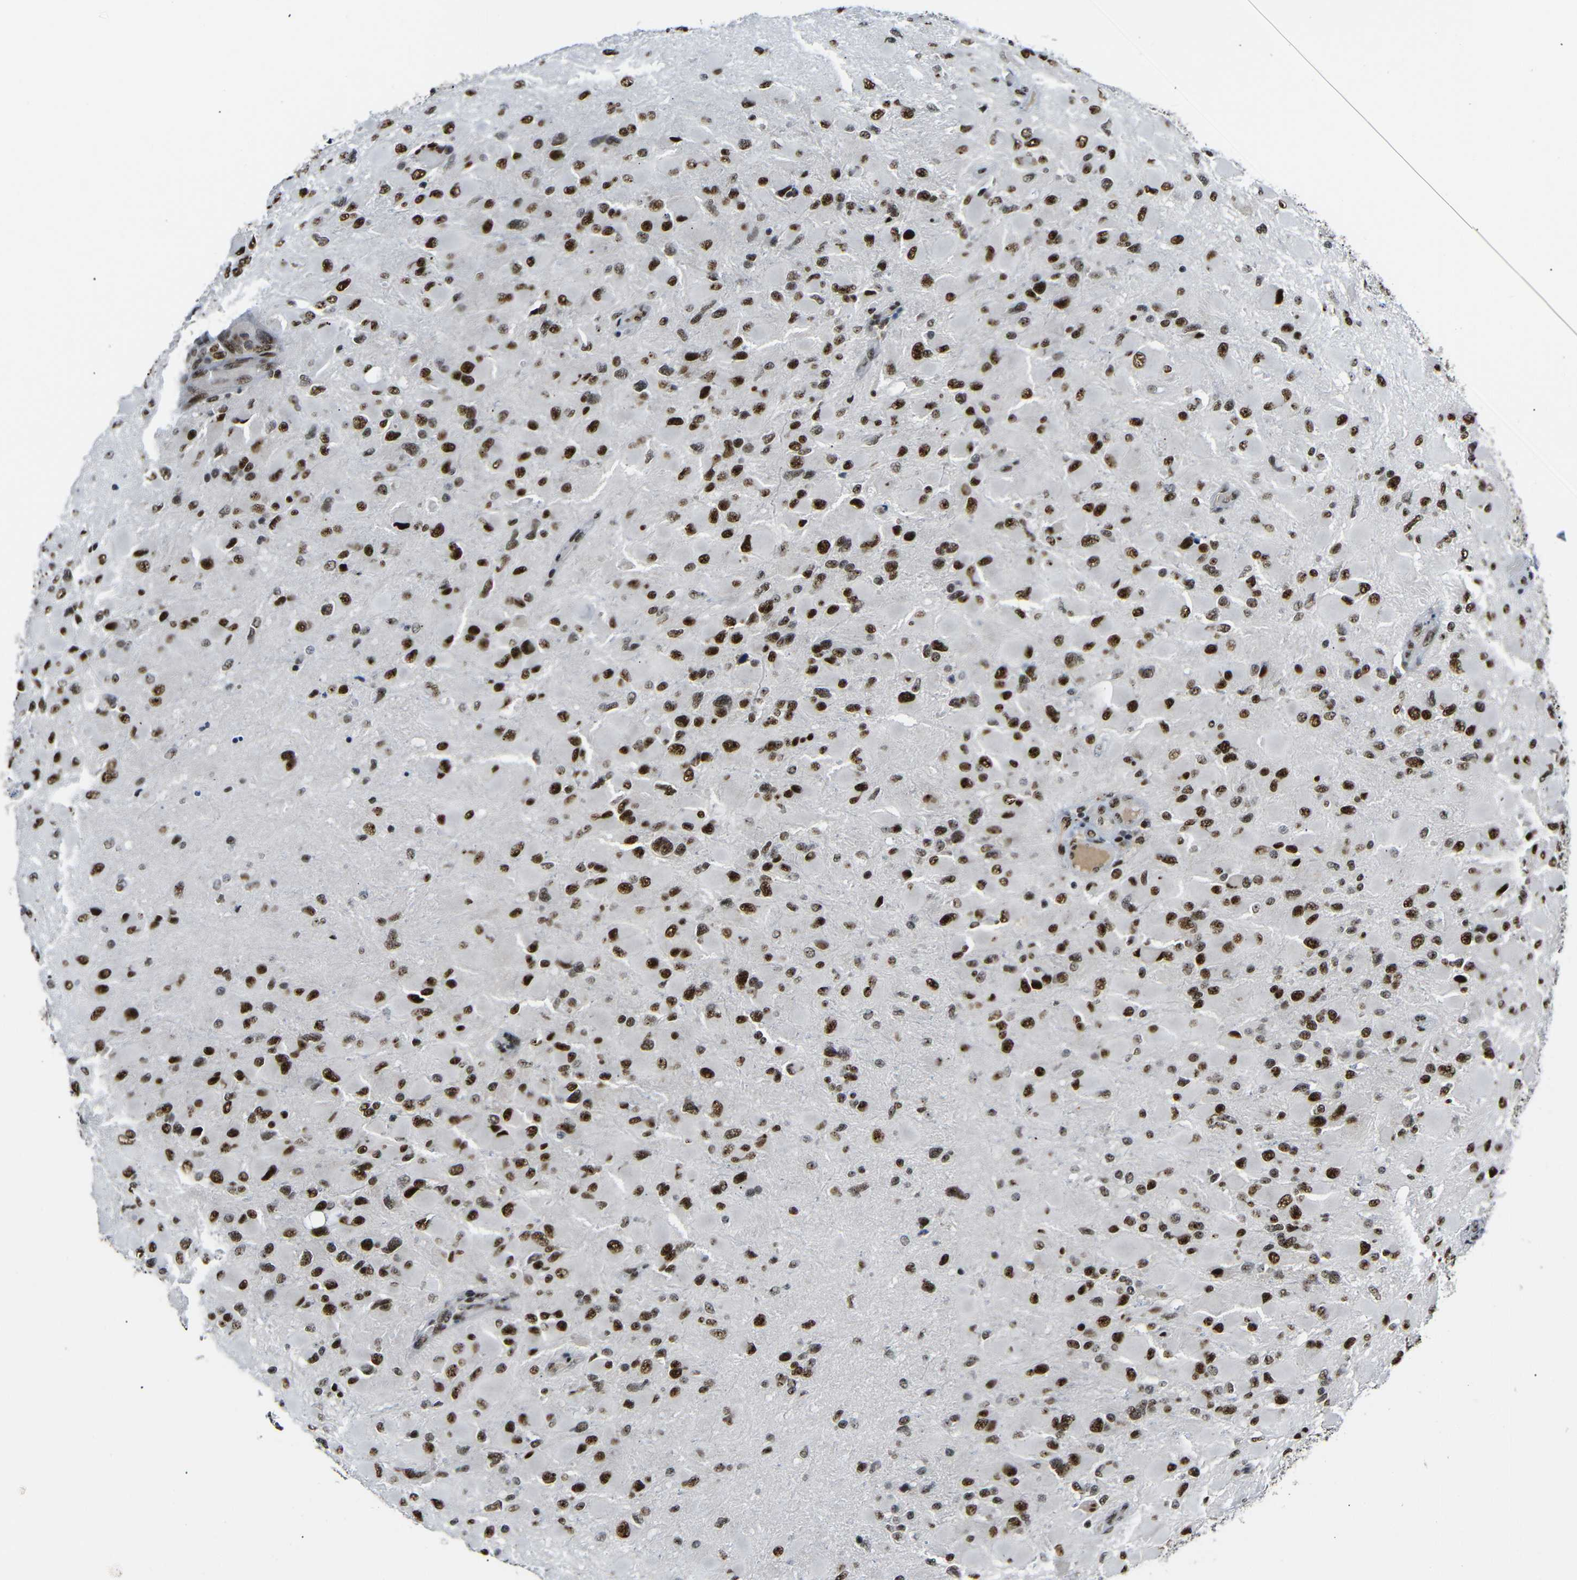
{"staining": {"intensity": "strong", "quantity": ">75%", "location": "nuclear"}, "tissue": "glioma", "cell_type": "Tumor cells", "image_type": "cancer", "snomed": [{"axis": "morphology", "description": "Glioma, malignant, High grade"}, {"axis": "topography", "description": "Cerebral cortex"}], "caption": "IHC staining of glioma, which shows high levels of strong nuclear expression in about >75% of tumor cells indicating strong nuclear protein staining. The staining was performed using DAB (3,3'-diaminobenzidine) (brown) for protein detection and nuclei were counterstained in hematoxylin (blue).", "gene": "SETDB2", "patient": {"sex": "female", "age": 36}}